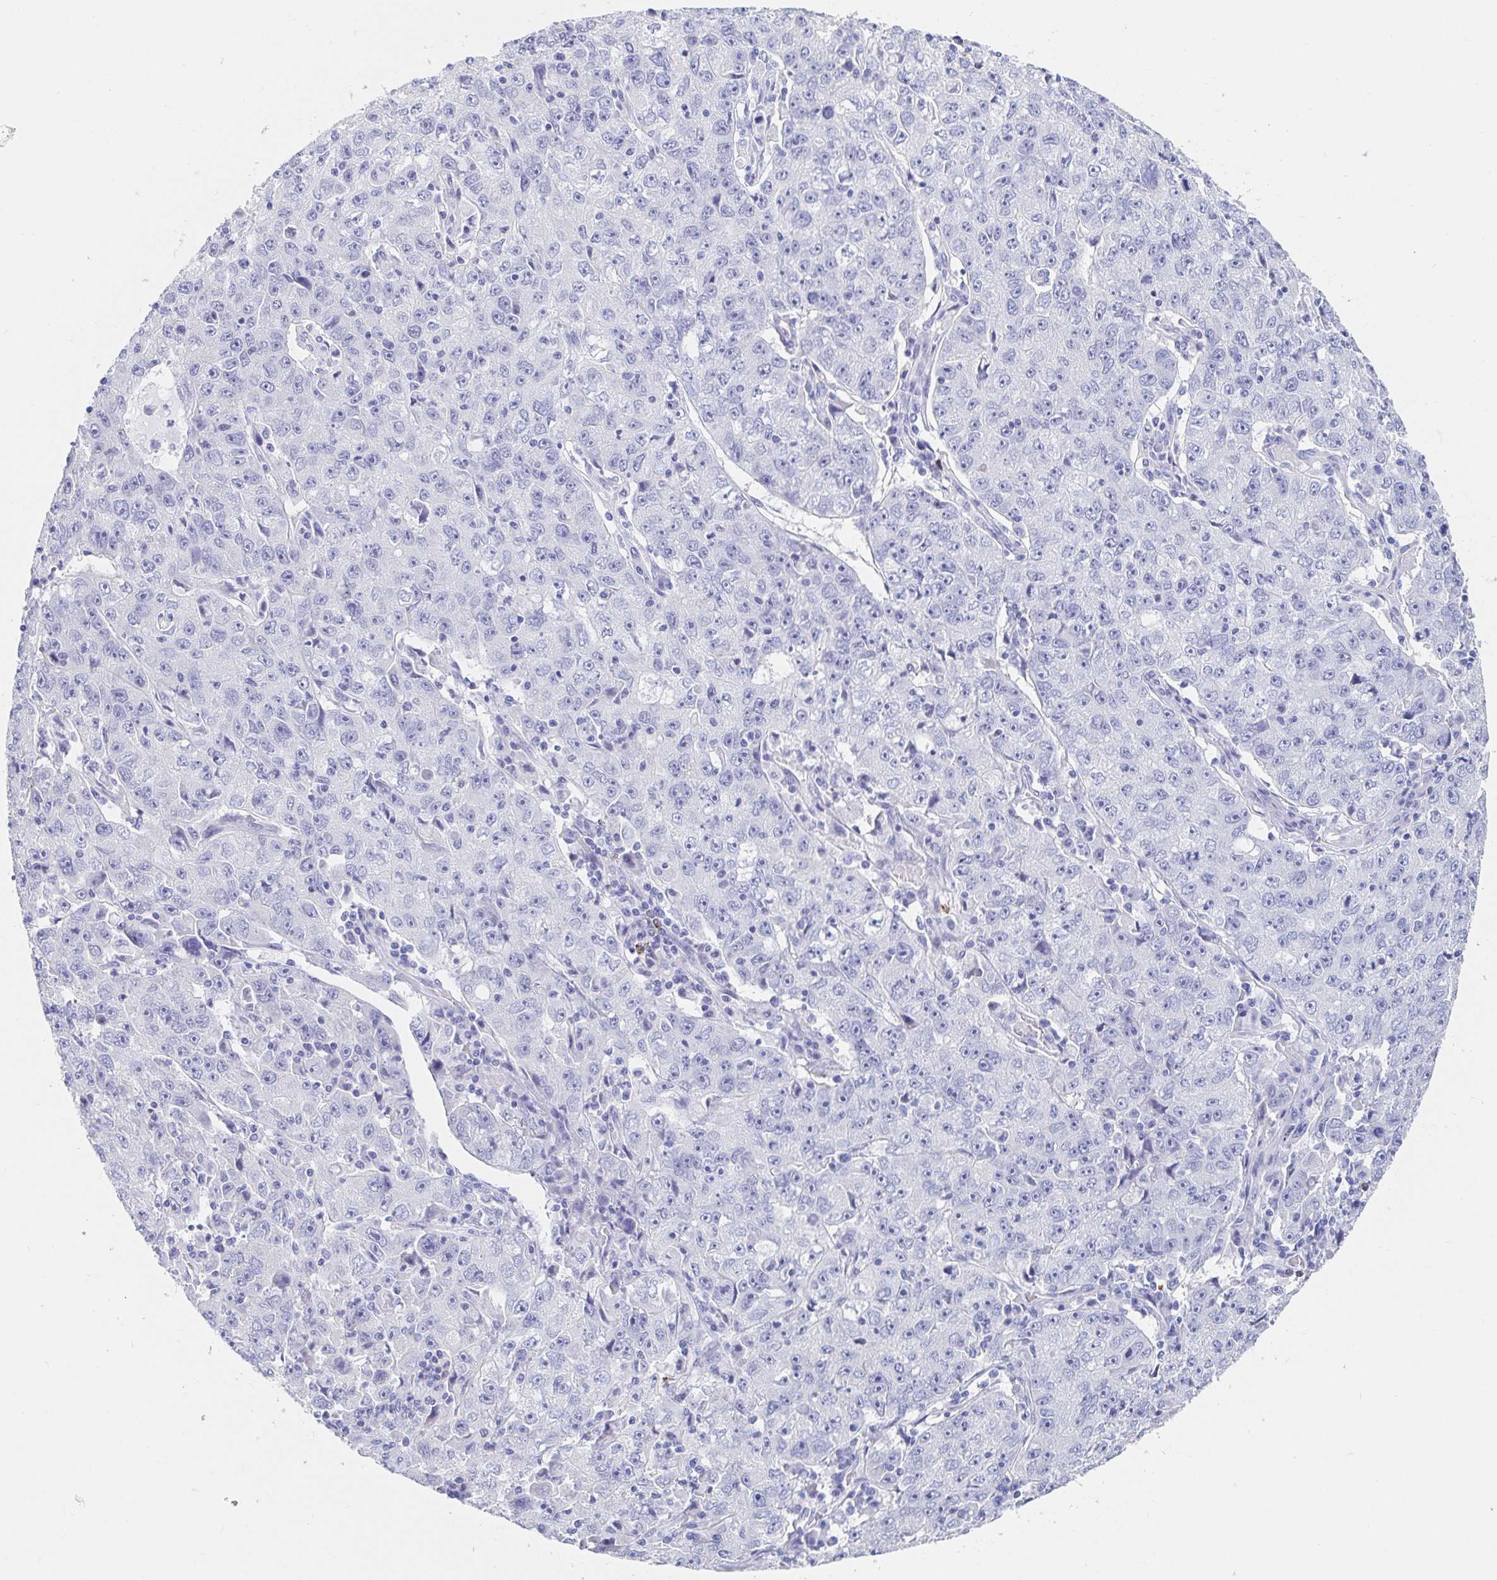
{"staining": {"intensity": "negative", "quantity": "none", "location": "none"}, "tissue": "lung cancer", "cell_type": "Tumor cells", "image_type": "cancer", "snomed": [{"axis": "morphology", "description": "Normal morphology"}, {"axis": "morphology", "description": "Adenocarcinoma, NOS"}, {"axis": "topography", "description": "Lymph node"}, {"axis": "topography", "description": "Lung"}], "caption": "DAB (3,3'-diaminobenzidine) immunohistochemical staining of human adenocarcinoma (lung) demonstrates no significant positivity in tumor cells.", "gene": "PACSIN1", "patient": {"sex": "female", "age": 57}}